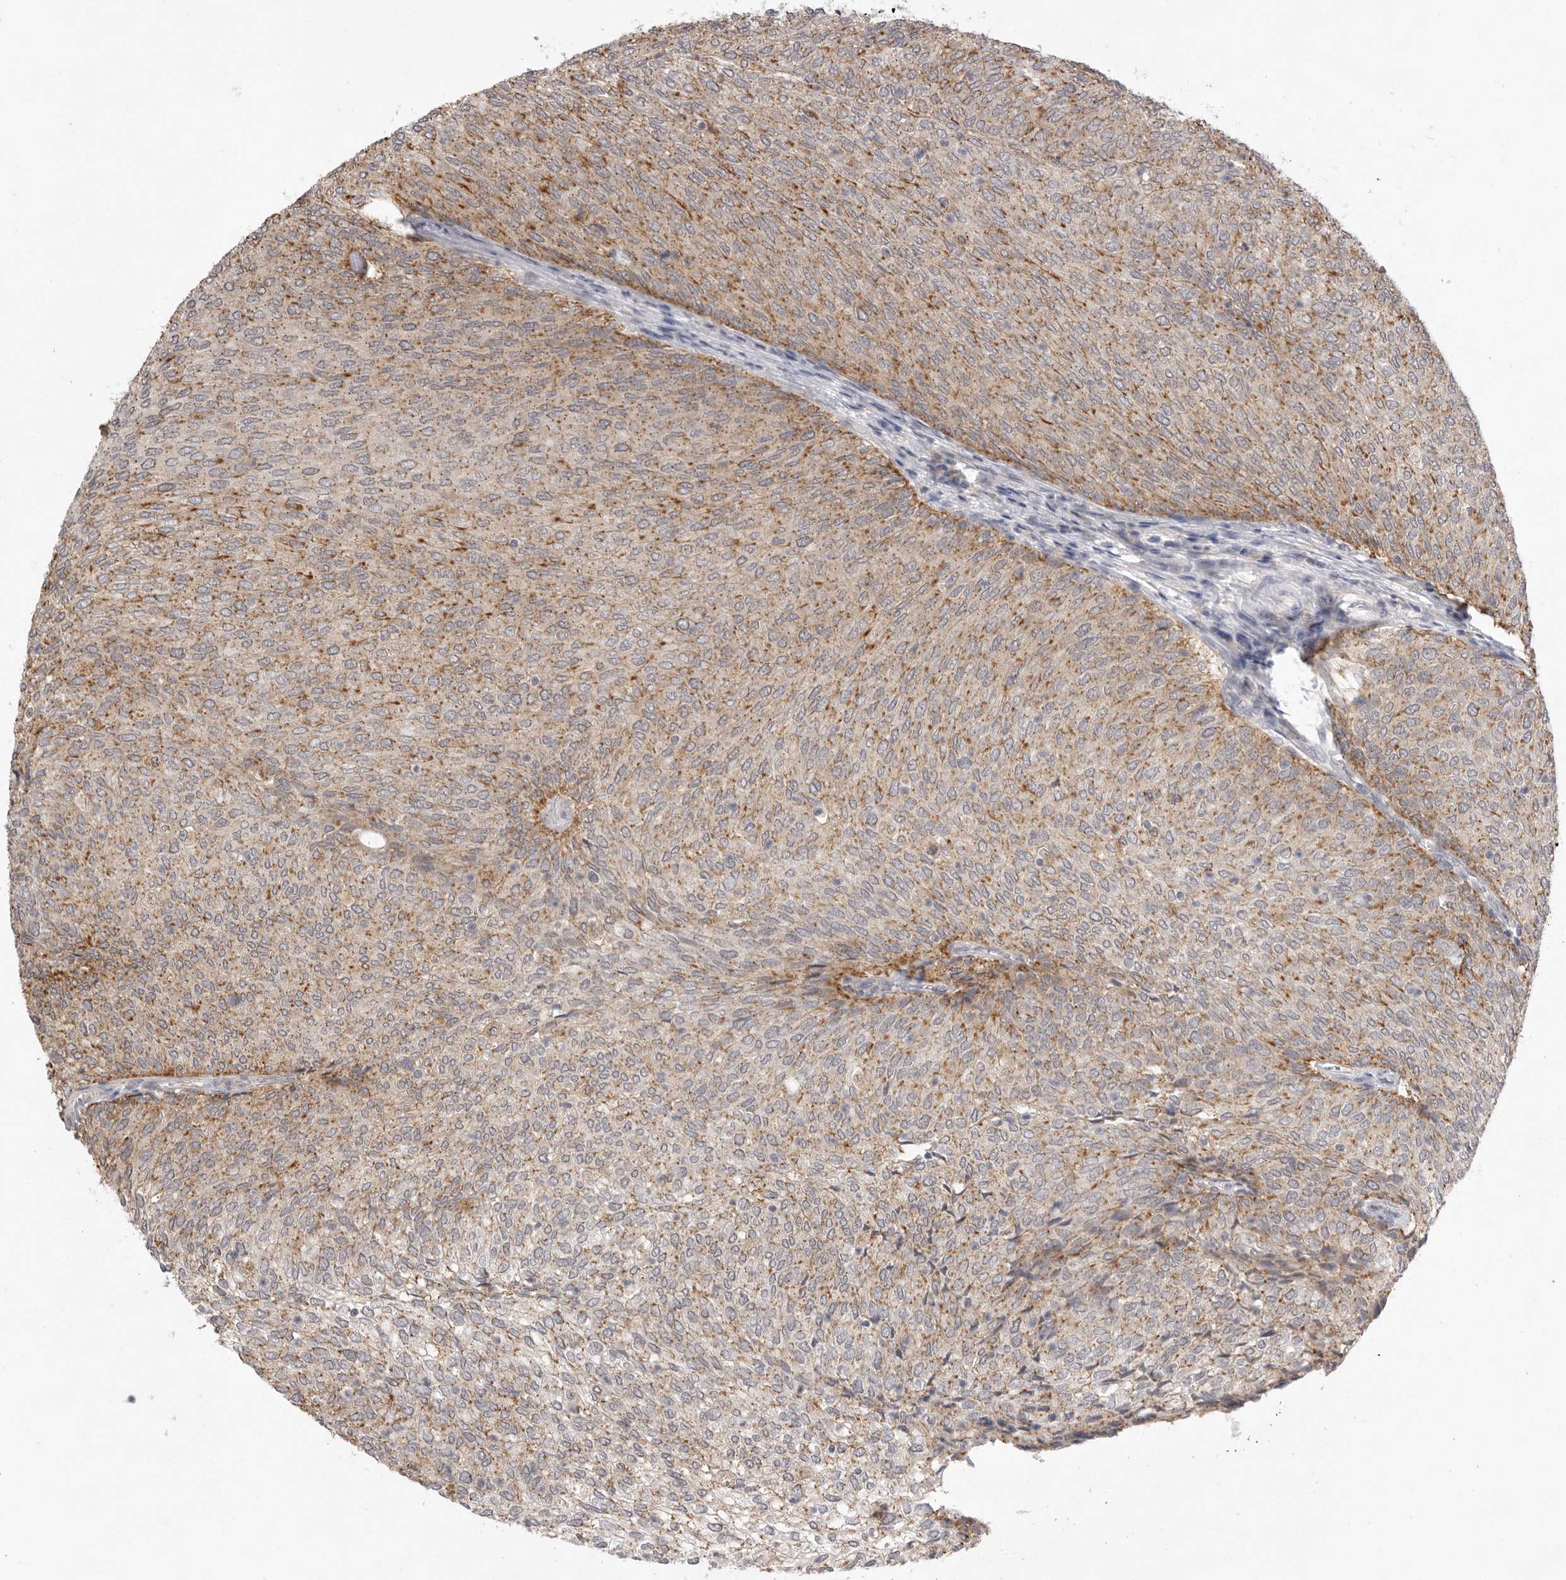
{"staining": {"intensity": "moderate", "quantity": ">75%", "location": "cytoplasmic/membranous"}, "tissue": "urothelial cancer", "cell_type": "Tumor cells", "image_type": "cancer", "snomed": [{"axis": "morphology", "description": "Urothelial carcinoma, Low grade"}, {"axis": "topography", "description": "Urinary bladder"}], "caption": "DAB immunohistochemical staining of urothelial cancer demonstrates moderate cytoplasmic/membranous protein positivity in approximately >75% of tumor cells.", "gene": "TLR3", "patient": {"sex": "female", "age": 79}}